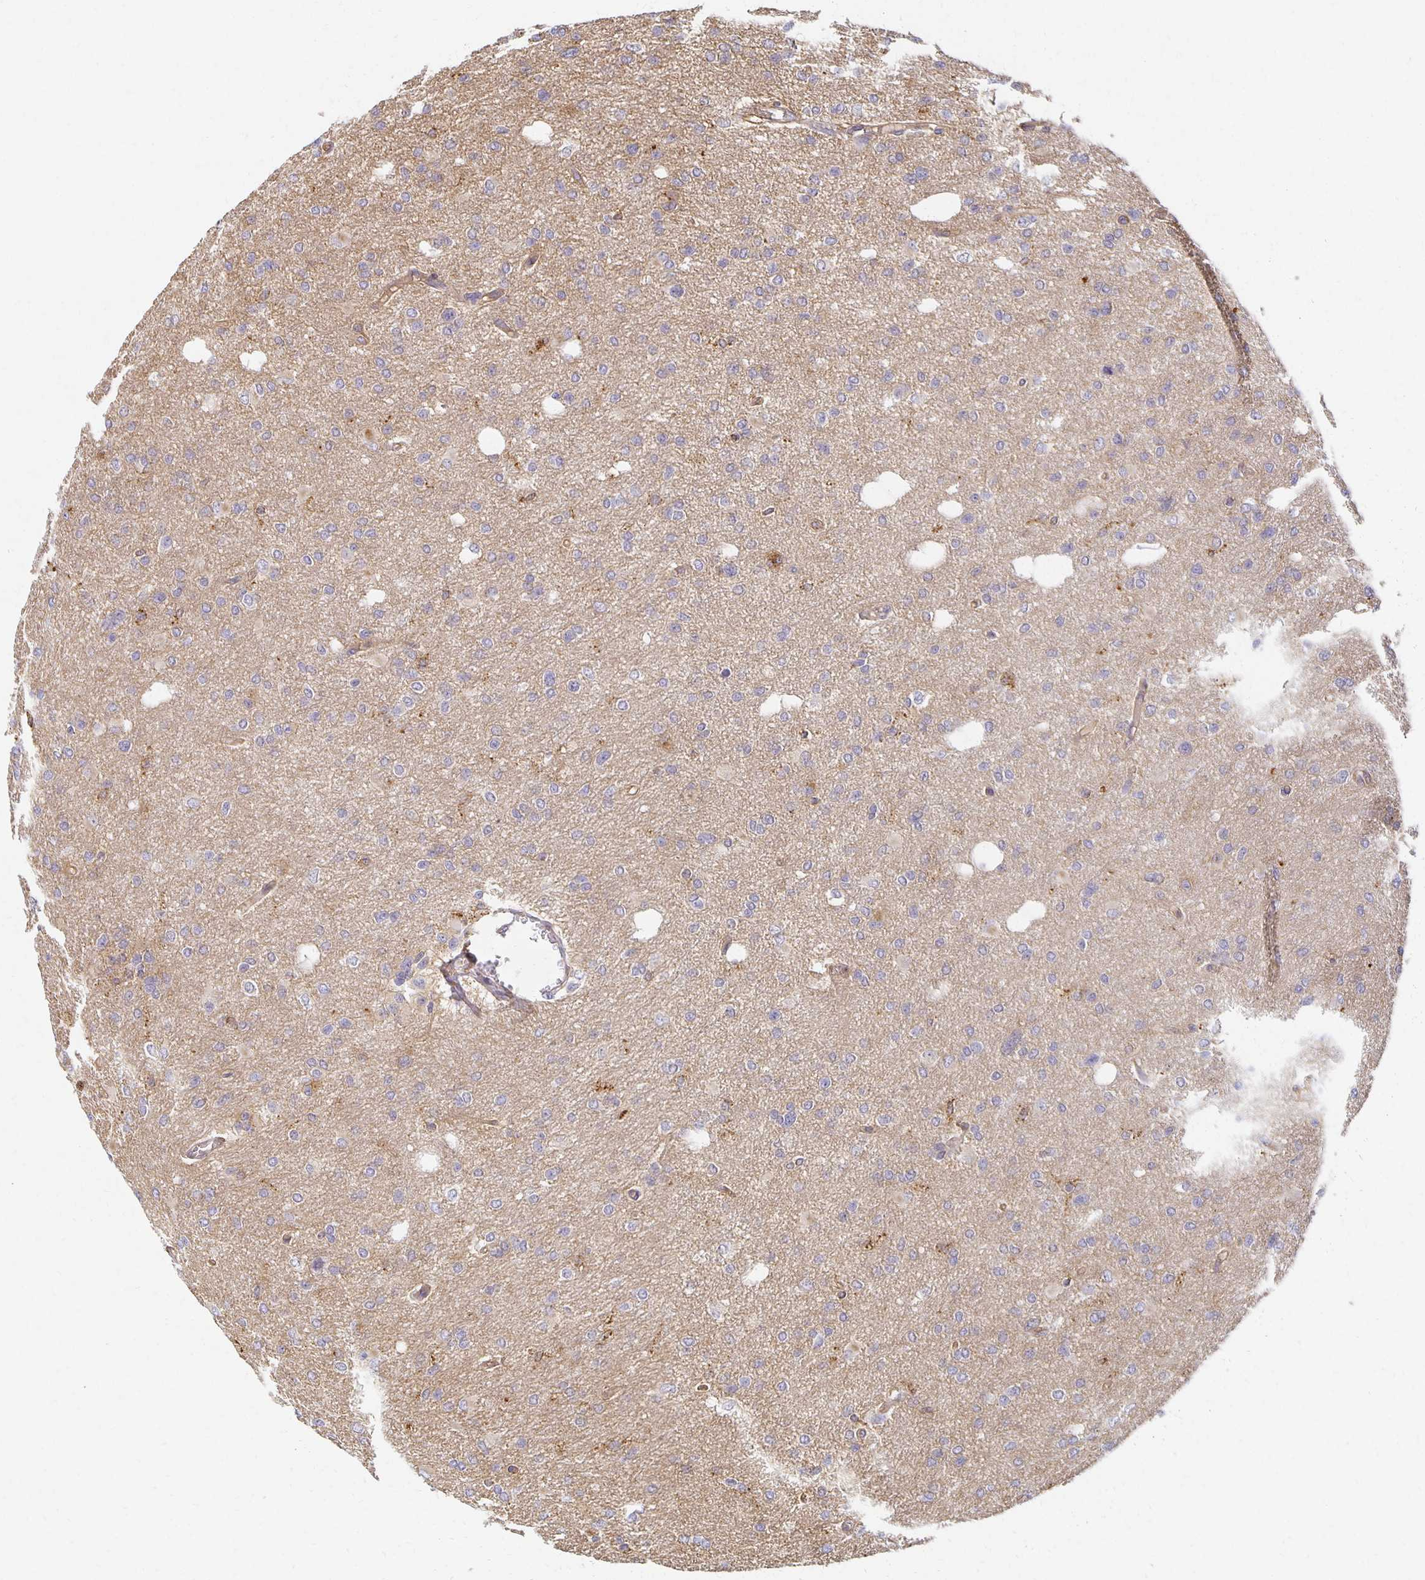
{"staining": {"intensity": "negative", "quantity": "none", "location": "none"}, "tissue": "glioma", "cell_type": "Tumor cells", "image_type": "cancer", "snomed": [{"axis": "morphology", "description": "Glioma, malignant, Low grade"}, {"axis": "topography", "description": "Brain"}], "caption": "DAB (3,3'-diaminobenzidine) immunohistochemical staining of malignant glioma (low-grade) displays no significant expression in tumor cells.", "gene": "SORL1", "patient": {"sex": "male", "age": 26}}